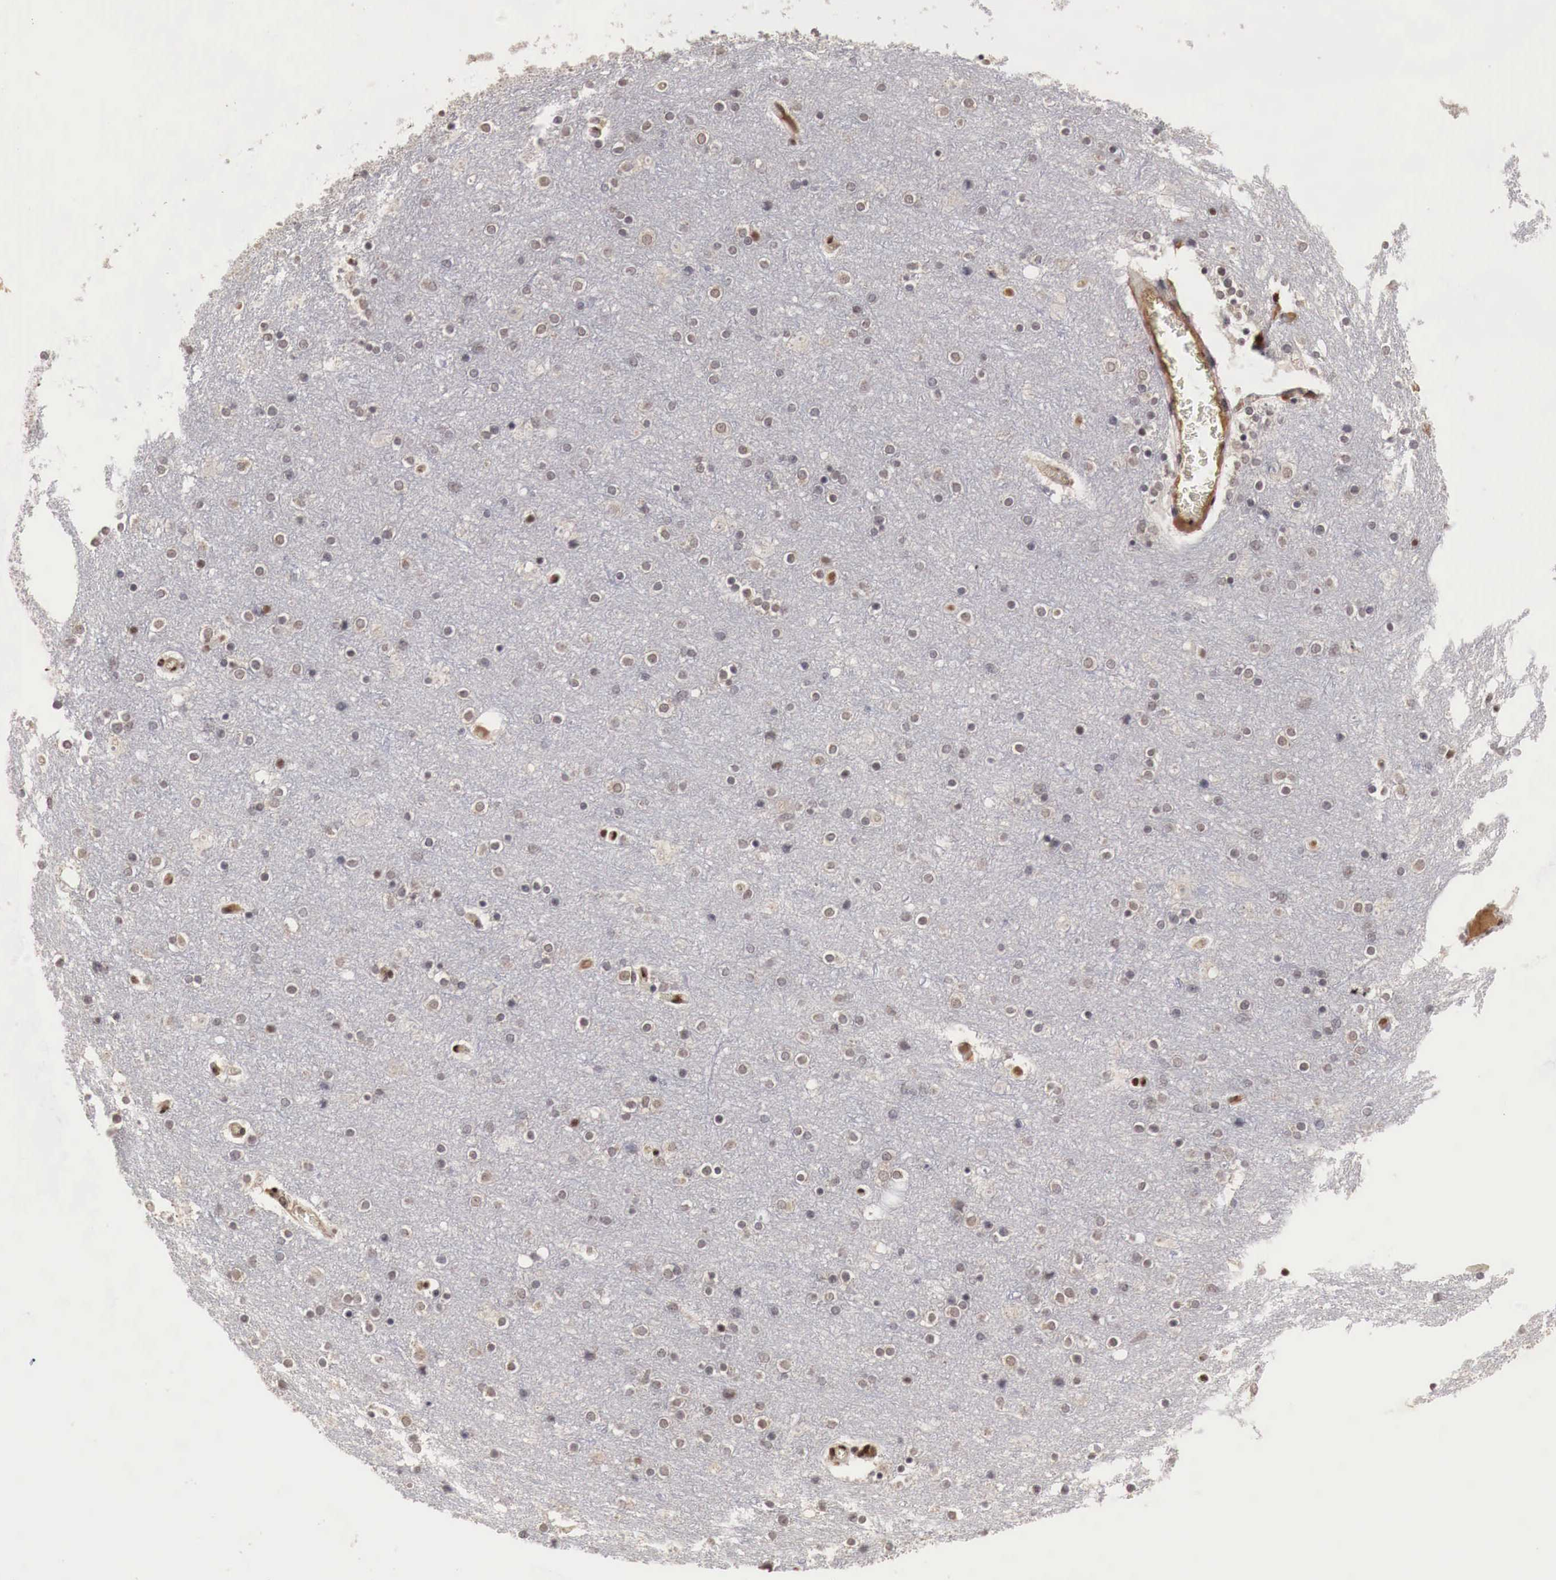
{"staining": {"intensity": "moderate", "quantity": ">75%", "location": "nuclear"}, "tissue": "cerebral cortex", "cell_type": "Endothelial cells", "image_type": "normal", "snomed": [{"axis": "morphology", "description": "Normal tissue, NOS"}, {"axis": "topography", "description": "Cerebral cortex"}], "caption": "Moderate nuclear protein positivity is seen in about >75% of endothelial cells in cerebral cortex.", "gene": "DACH2", "patient": {"sex": "female", "age": 54}}